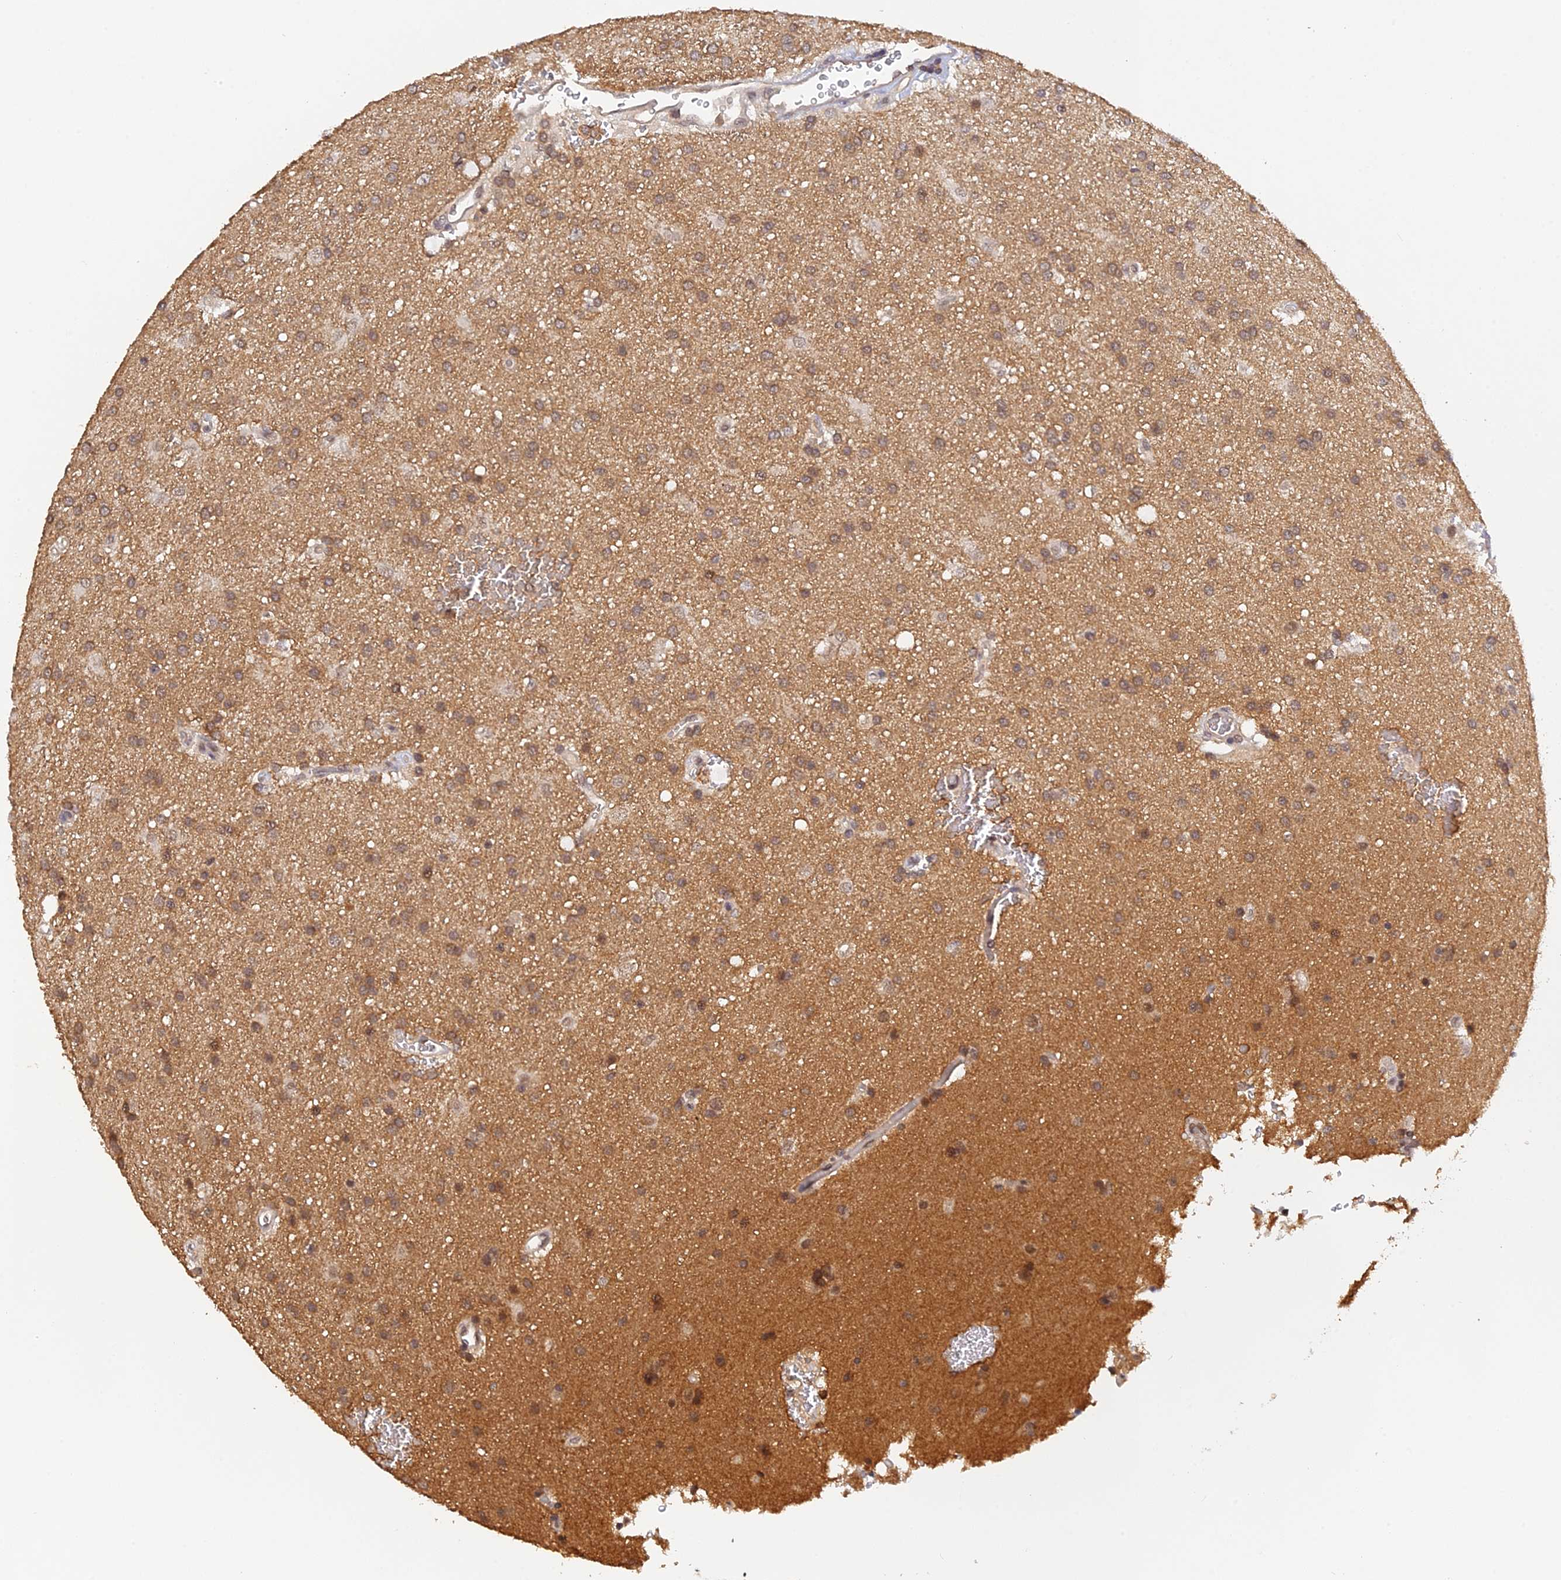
{"staining": {"intensity": "moderate", "quantity": ">75%", "location": "cytoplasmic/membranous,nuclear"}, "tissue": "glioma", "cell_type": "Tumor cells", "image_type": "cancer", "snomed": [{"axis": "morphology", "description": "Glioma, malignant, Low grade"}, {"axis": "topography", "description": "Brain"}], "caption": "High-power microscopy captured an immunohistochemistry (IHC) micrograph of glioma, revealing moderate cytoplasmic/membranous and nuclear positivity in about >75% of tumor cells.", "gene": "ZNF436", "patient": {"sex": "male", "age": 66}}